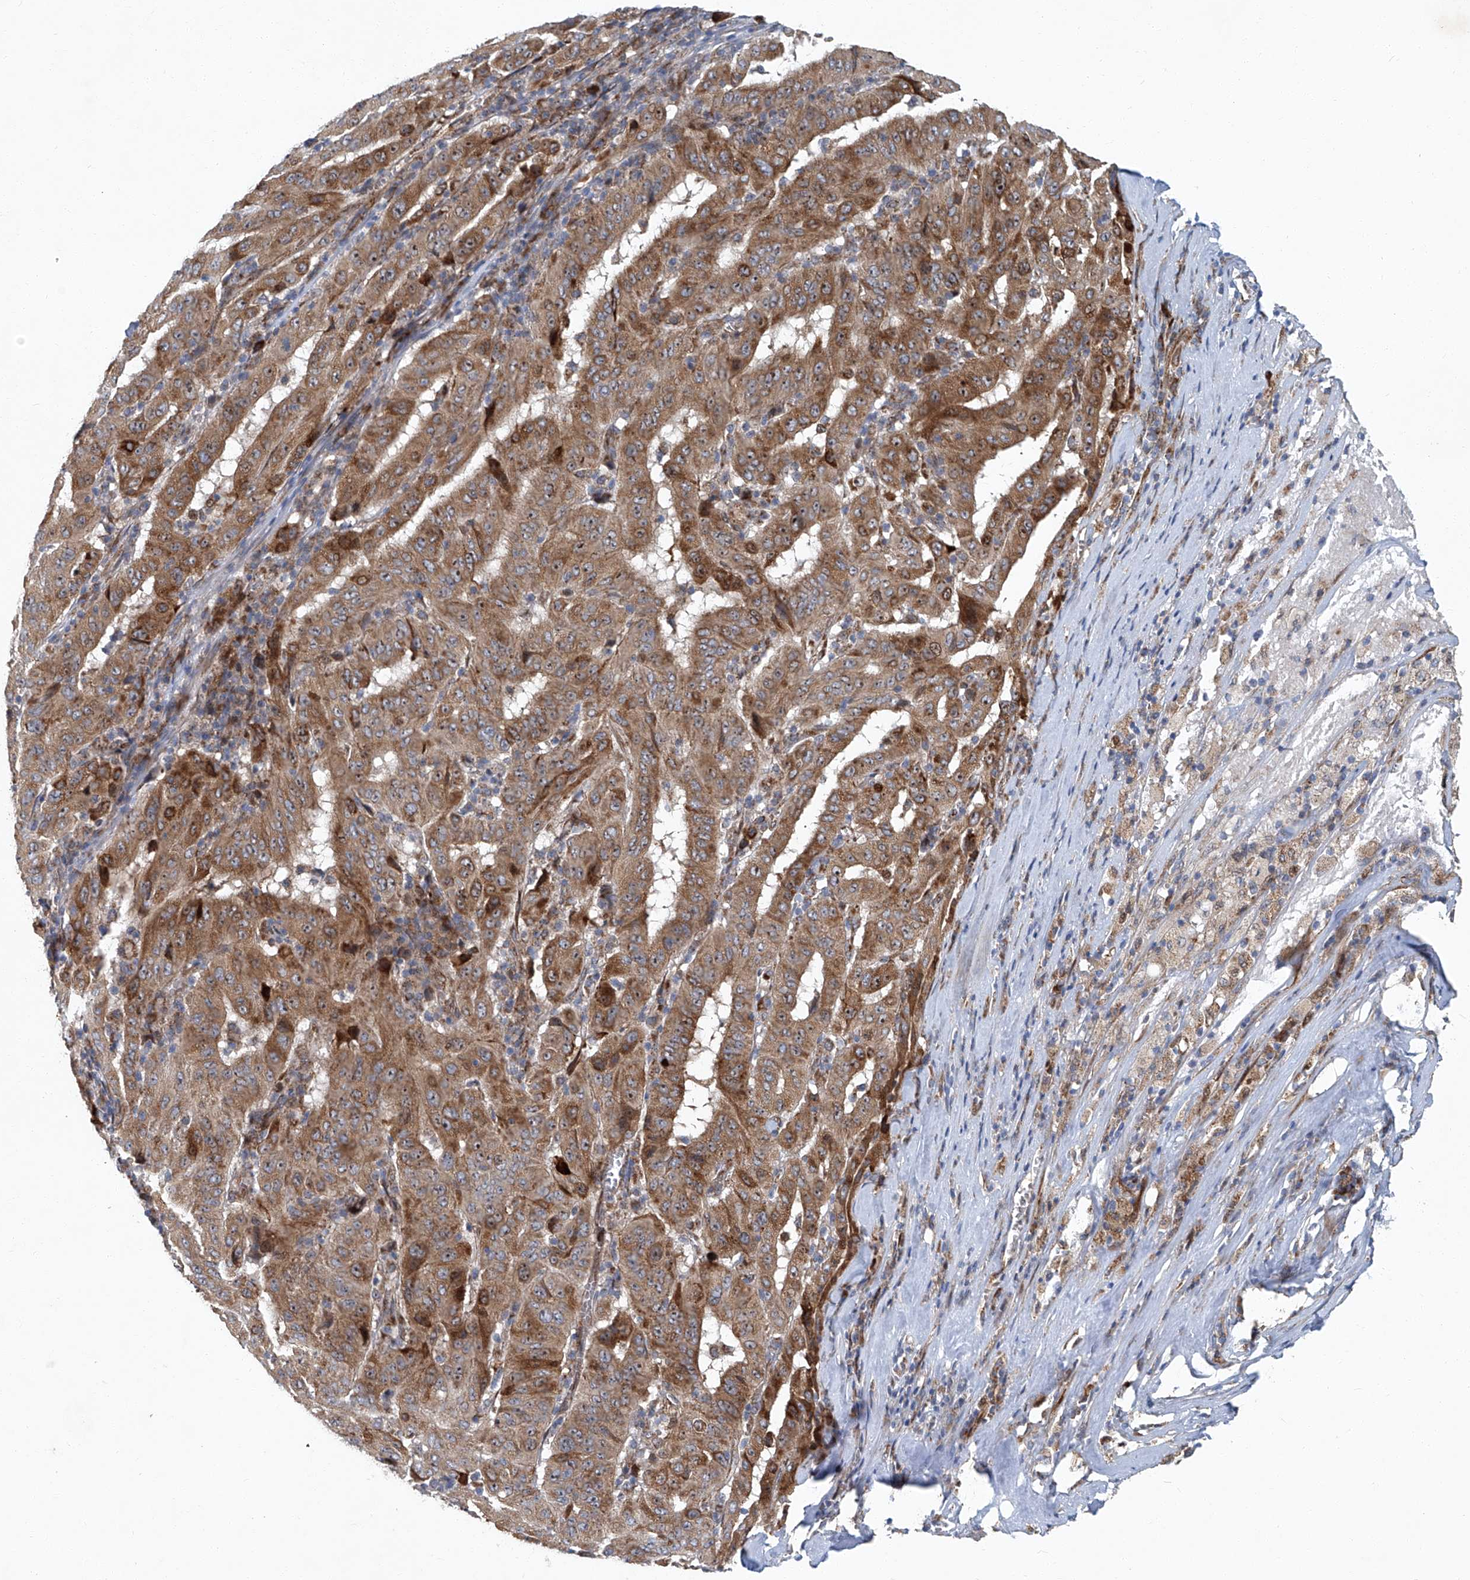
{"staining": {"intensity": "moderate", "quantity": ">75%", "location": "cytoplasmic/membranous"}, "tissue": "pancreatic cancer", "cell_type": "Tumor cells", "image_type": "cancer", "snomed": [{"axis": "morphology", "description": "Adenocarcinoma, NOS"}, {"axis": "topography", "description": "Pancreas"}], "caption": "Moderate cytoplasmic/membranous protein positivity is identified in approximately >75% of tumor cells in adenocarcinoma (pancreatic).", "gene": "GPR132", "patient": {"sex": "male", "age": 63}}